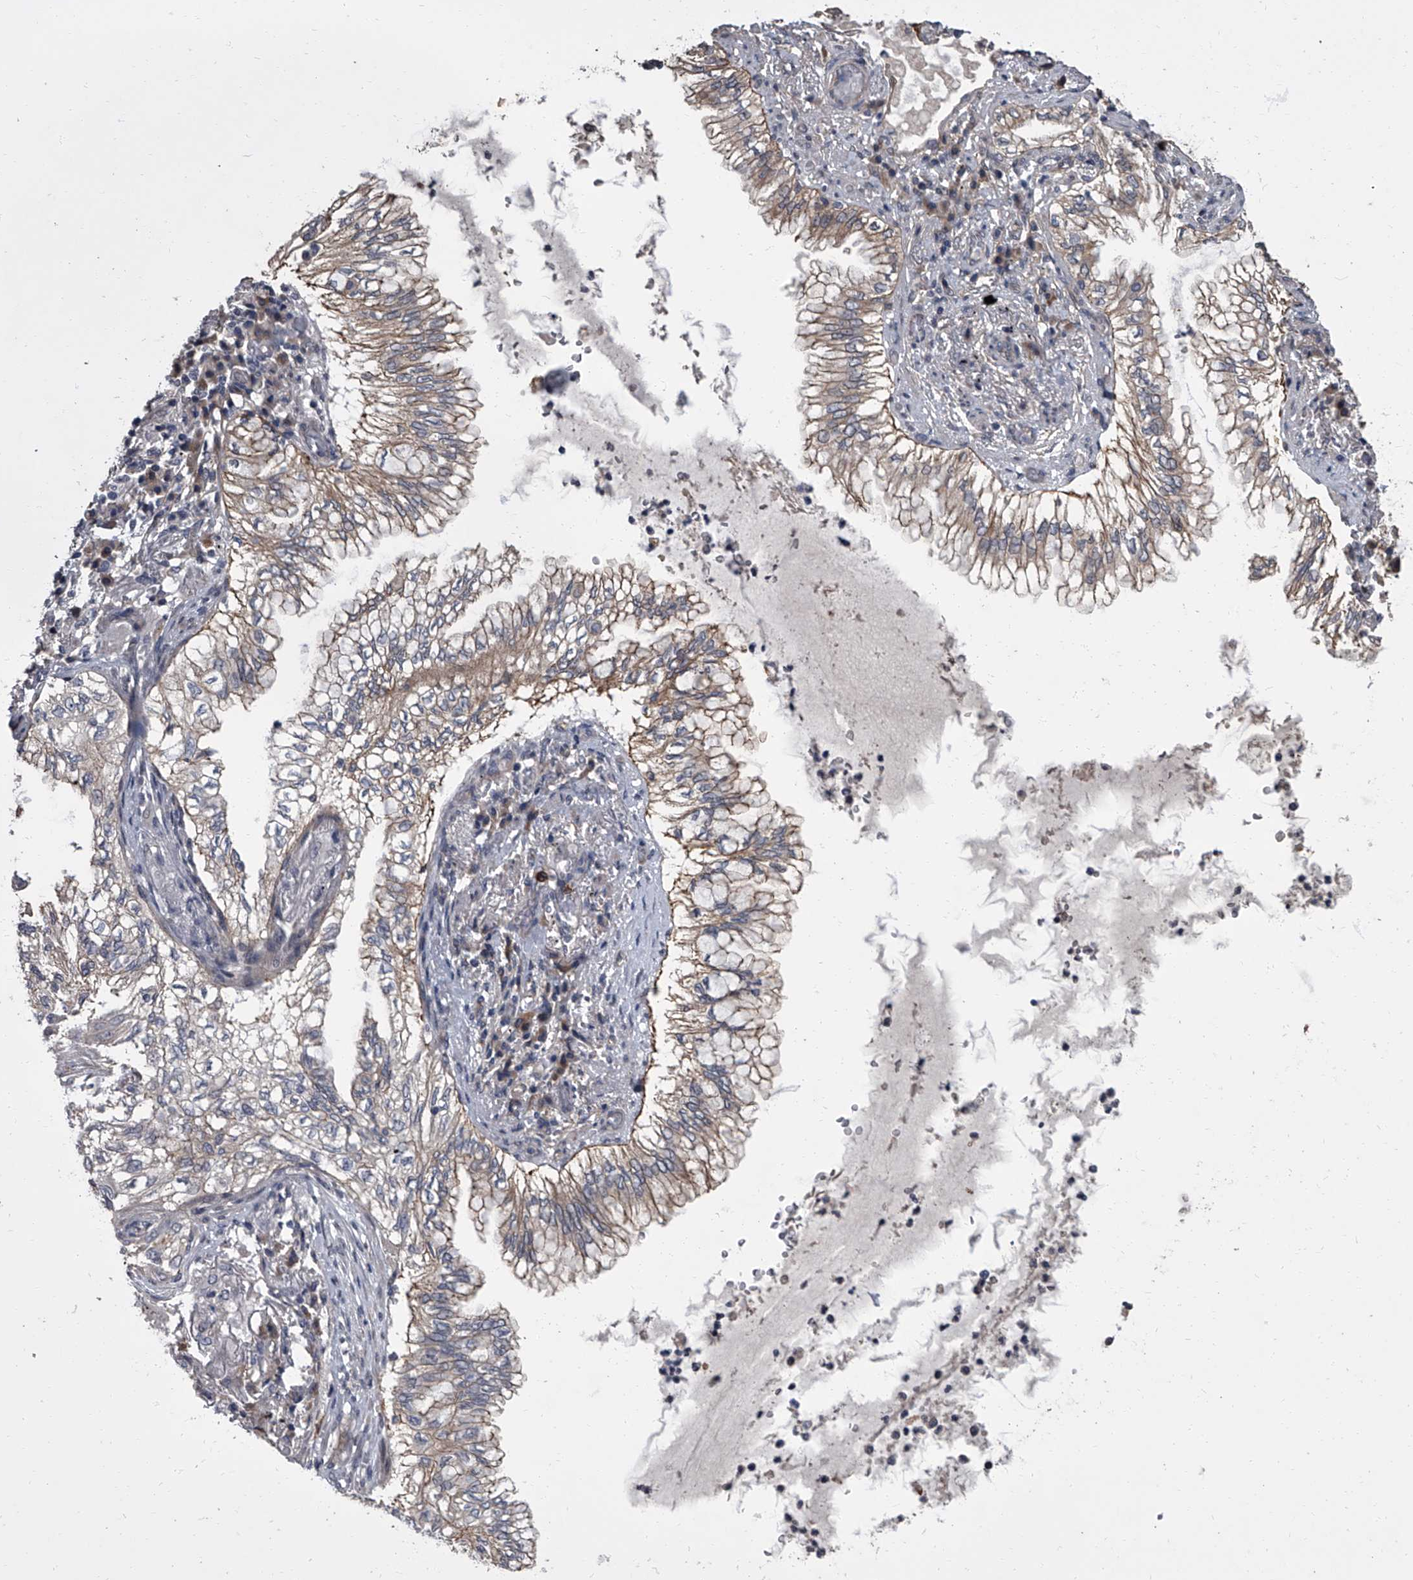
{"staining": {"intensity": "weak", "quantity": ">75%", "location": "cytoplasmic/membranous"}, "tissue": "lung cancer", "cell_type": "Tumor cells", "image_type": "cancer", "snomed": [{"axis": "morphology", "description": "Adenocarcinoma, NOS"}, {"axis": "topography", "description": "Lung"}], "caption": "Adenocarcinoma (lung) stained with DAB immunohistochemistry exhibits low levels of weak cytoplasmic/membranous staining in about >75% of tumor cells.", "gene": "SIRT4", "patient": {"sex": "female", "age": 70}}